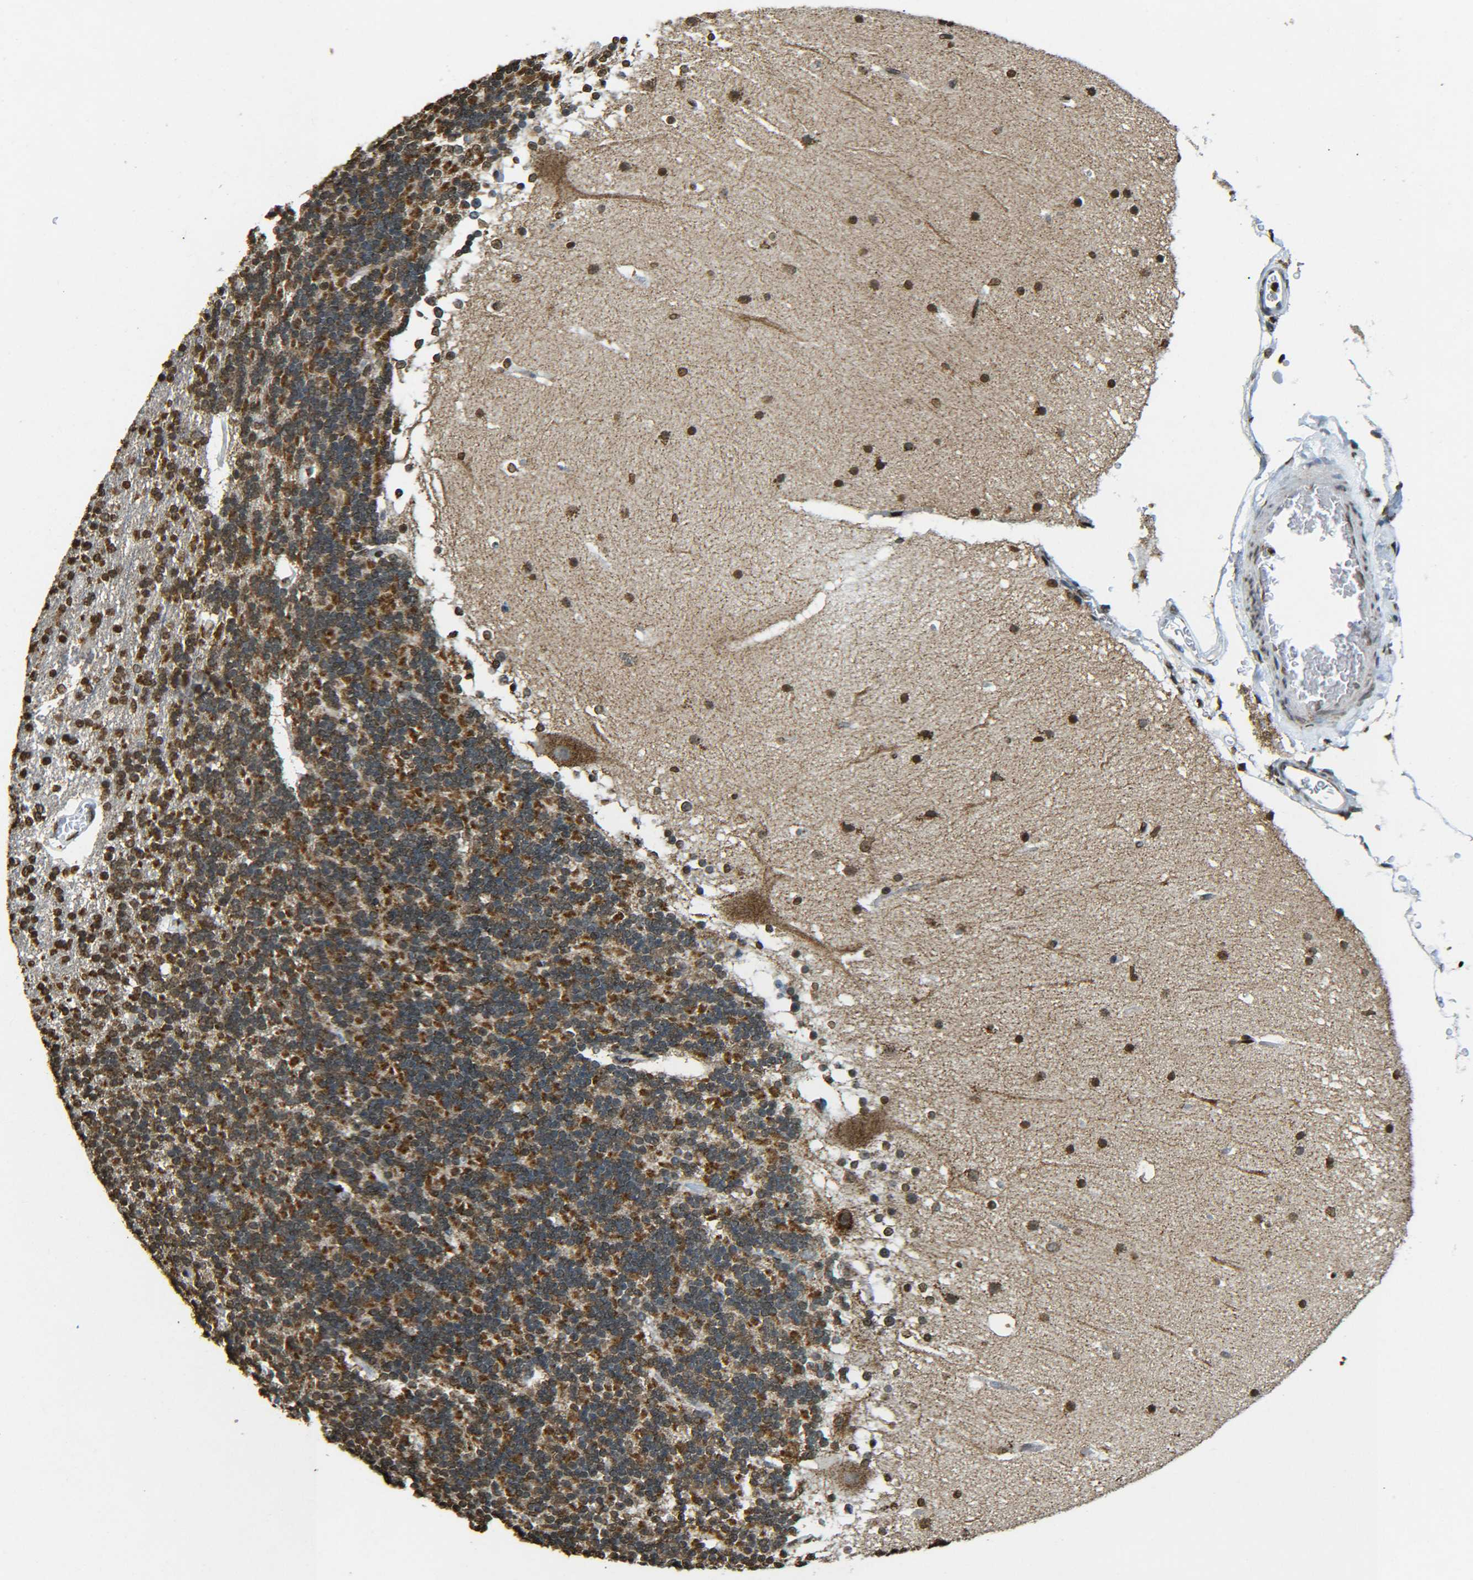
{"staining": {"intensity": "moderate", "quantity": "25%-75%", "location": "cytoplasmic/membranous,nuclear"}, "tissue": "cerebellum", "cell_type": "Cells in granular layer", "image_type": "normal", "snomed": [{"axis": "morphology", "description": "Normal tissue, NOS"}, {"axis": "topography", "description": "Cerebellum"}], "caption": "Brown immunohistochemical staining in normal human cerebellum exhibits moderate cytoplasmic/membranous,nuclear staining in about 25%-75% of cells in granular layer. (Brightfield microscopy of DAB IHC at high magnification).", "gene": "NEUROG2", "patient": {"sex": "female", "age": 19}}